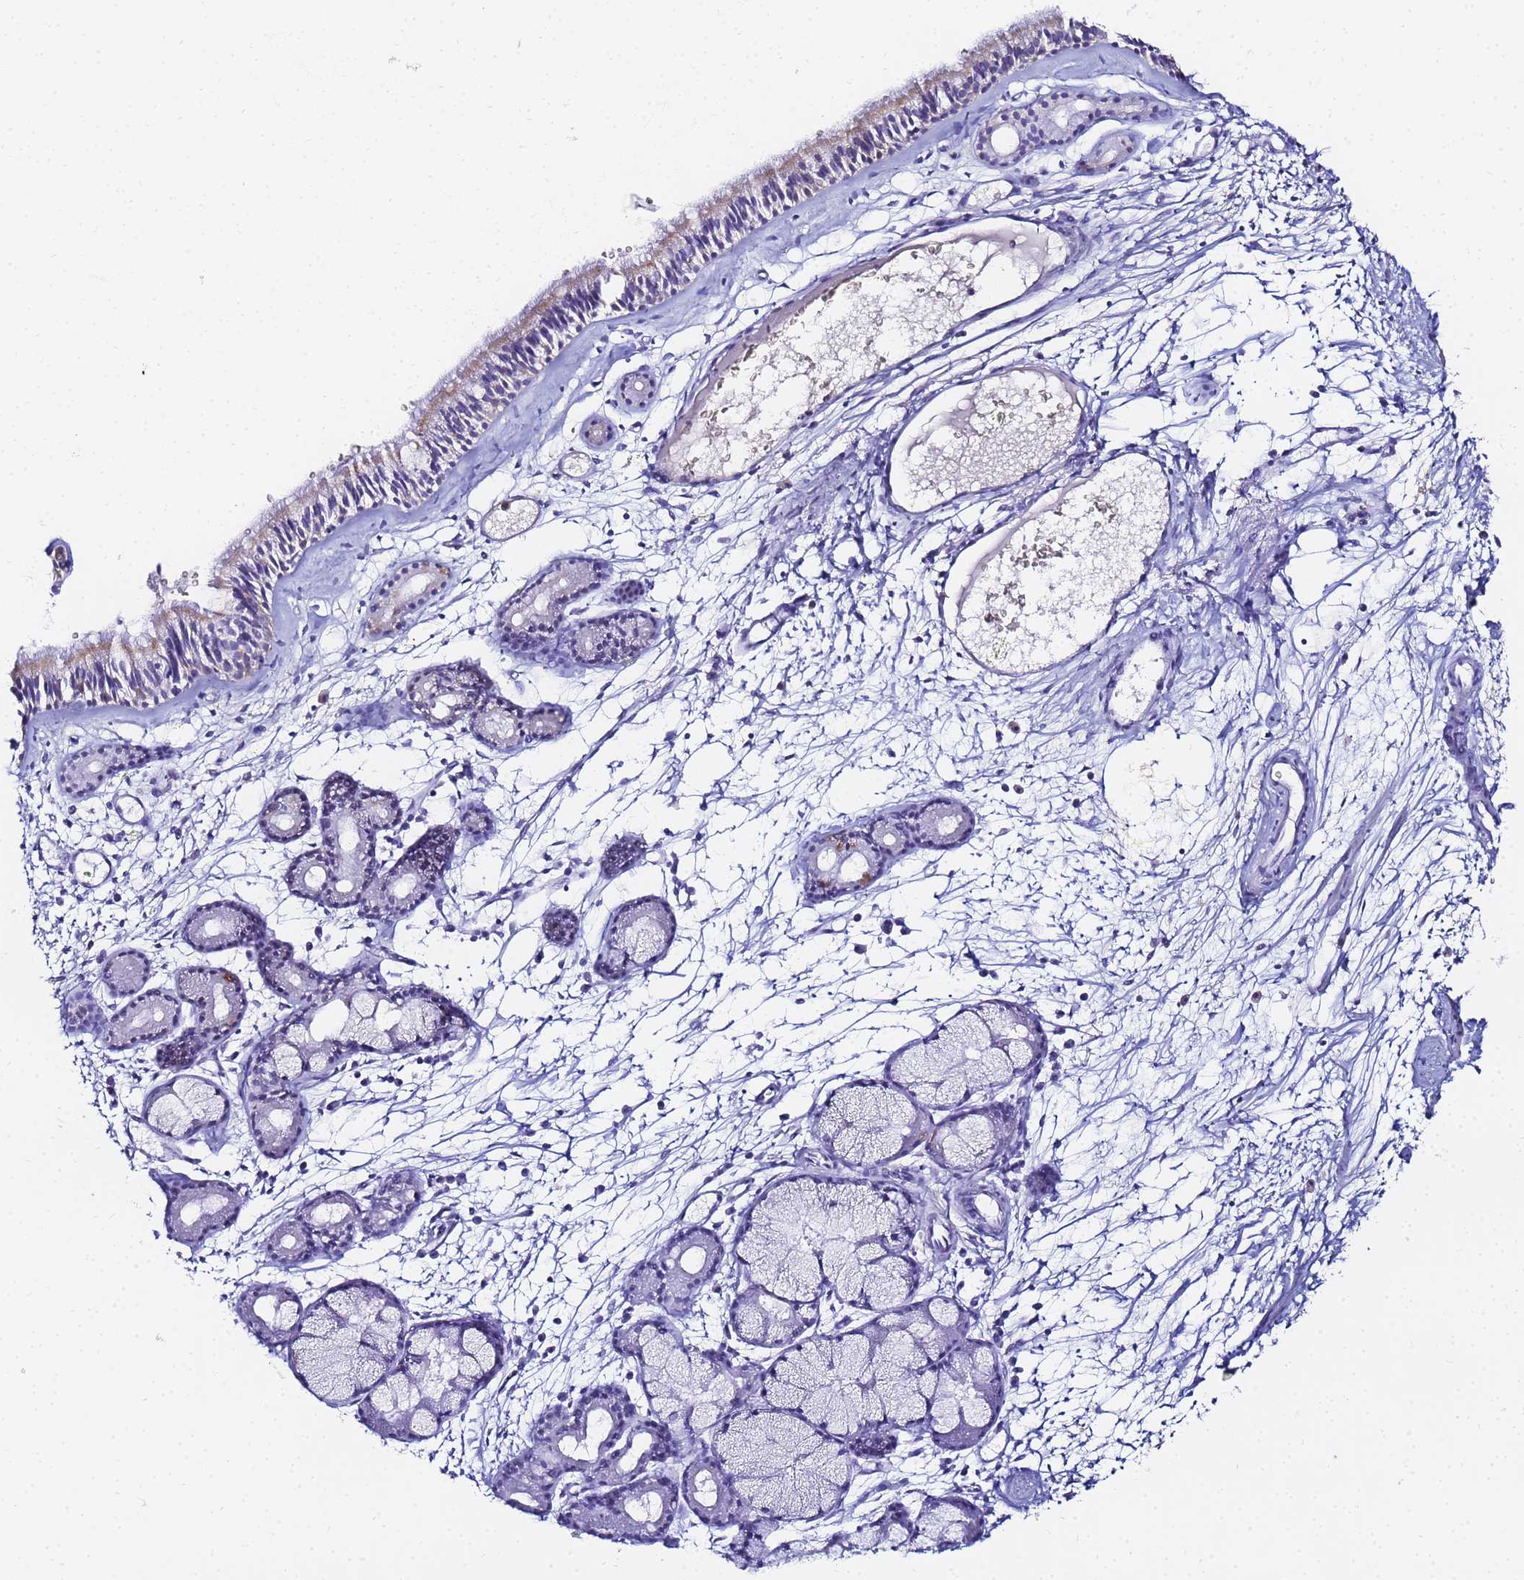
{"staining": {"intensity": "moderate", "quantity": "25%-75%", "location": "cytoplasmic/membranous"}, "tissue": "nasopharynx", "cell_type": "Respiratory epithelial cells", "image_type": "normal", "snomed": [{"axis": "morphology", "description": "Normal tissue, NOS"}, {"axis": "topography", "description": "Nasopharynx"}], "caption": "Immunohistochemistry (DAB (3,3'-diaminobenzidine)) staining of unremarkable human nasopharynx displays moderate cytoplasmic/membranous protein expression in about 25%-75% of respiratory epithelial cells.", "gene": "CKMT1A", "patient": {"sex": "male", "age": 81}}